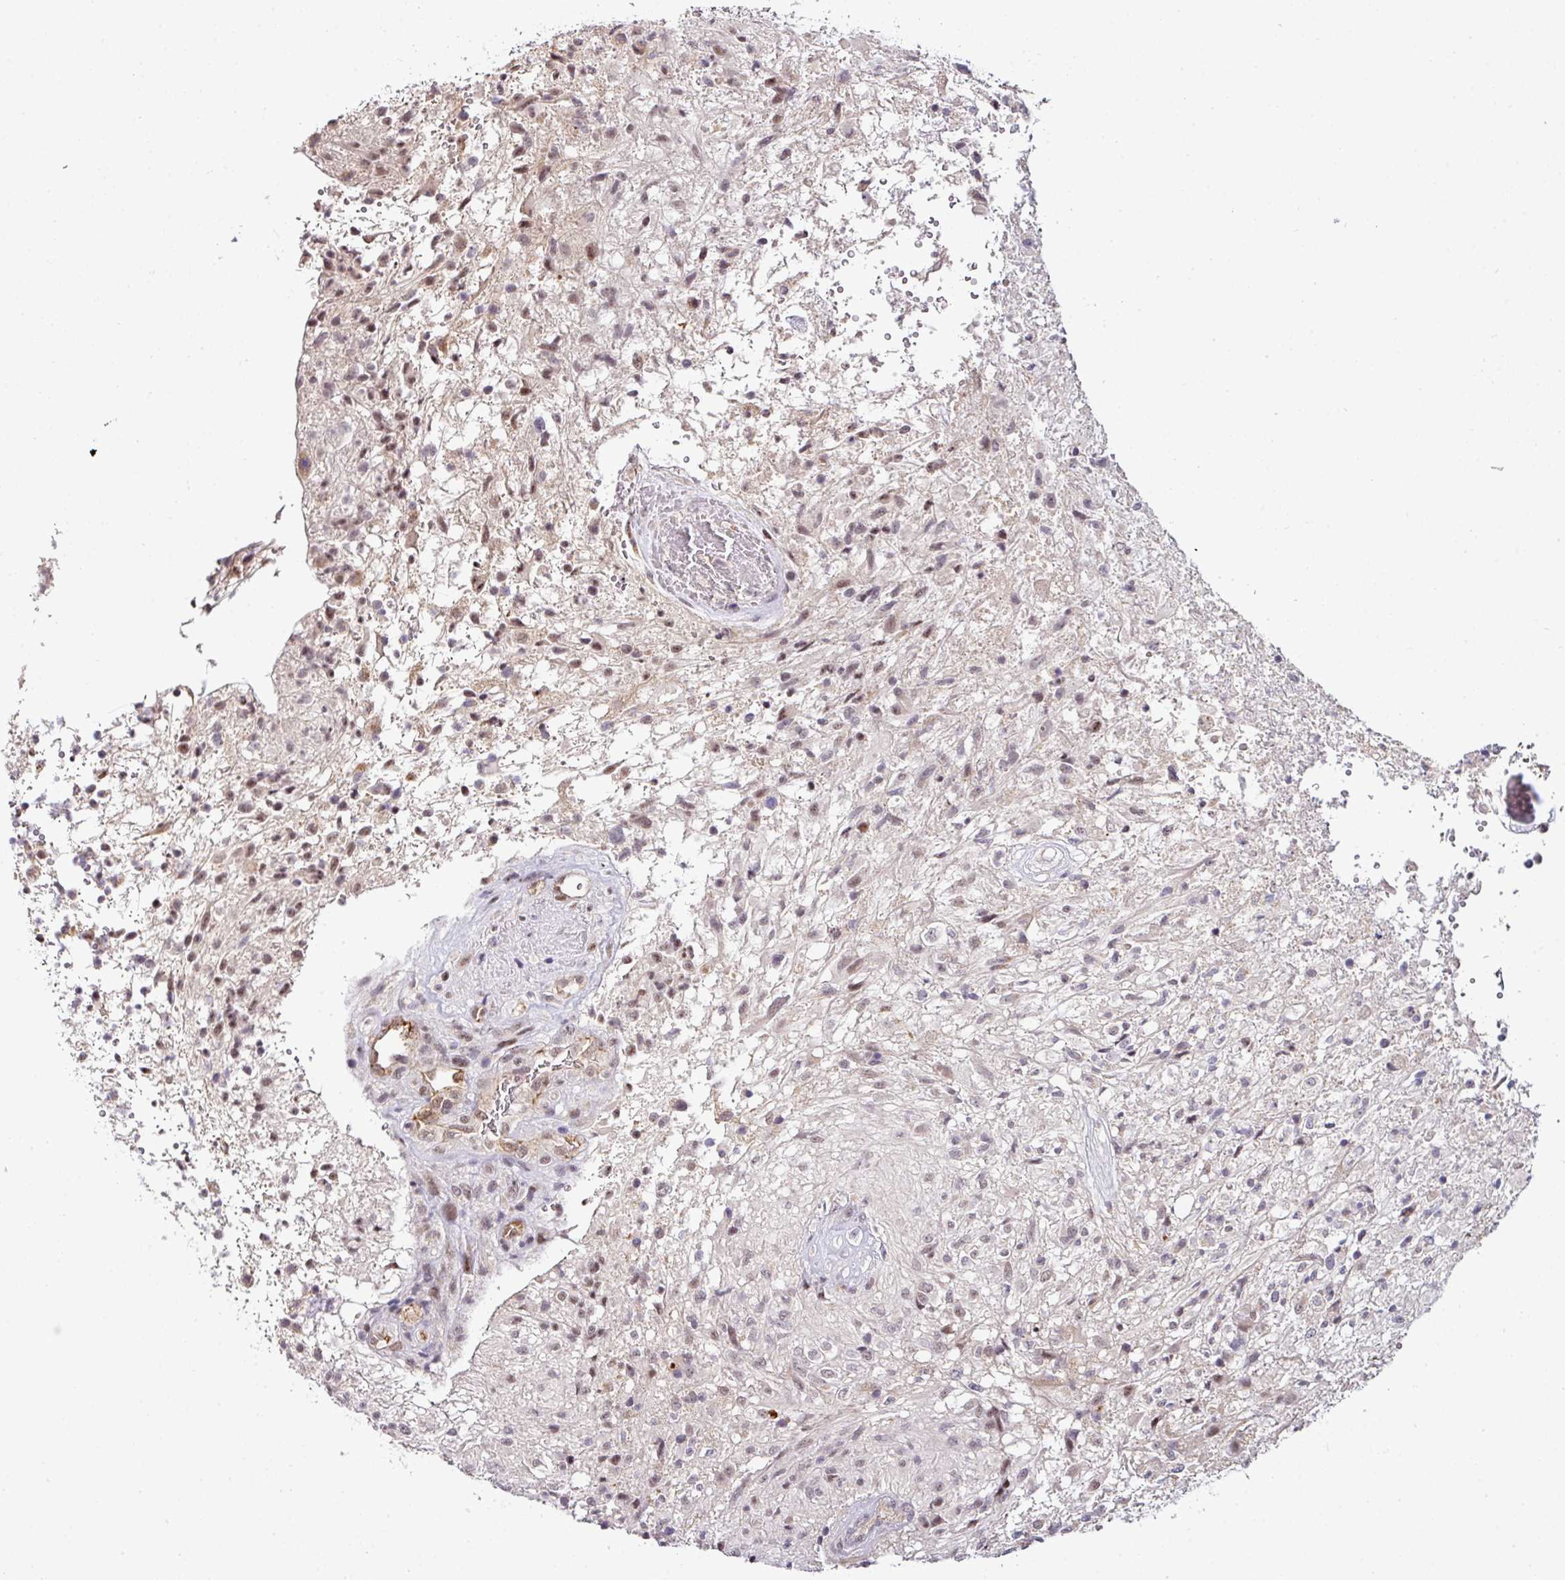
{"staining": {"intensity": "weak", "quantity": ">75%", "location": "nuclear"}, "tissue": "glioma", "cell_type": "Tumor cells", "image_type": "cancer", "snomed": [{"axis": "morphology", "description": "Glioma, malignant, High grade"}, {"axis": "topography", "description": "Brain"}], "caption": "Human high-grade glioma (malignant) stained for a protein (brown) displays weak nuclear positive positivity in approximately >75% of tumor cells.", "gene": "NAPSA", "patient": {"sex": "male", "age": 56}}